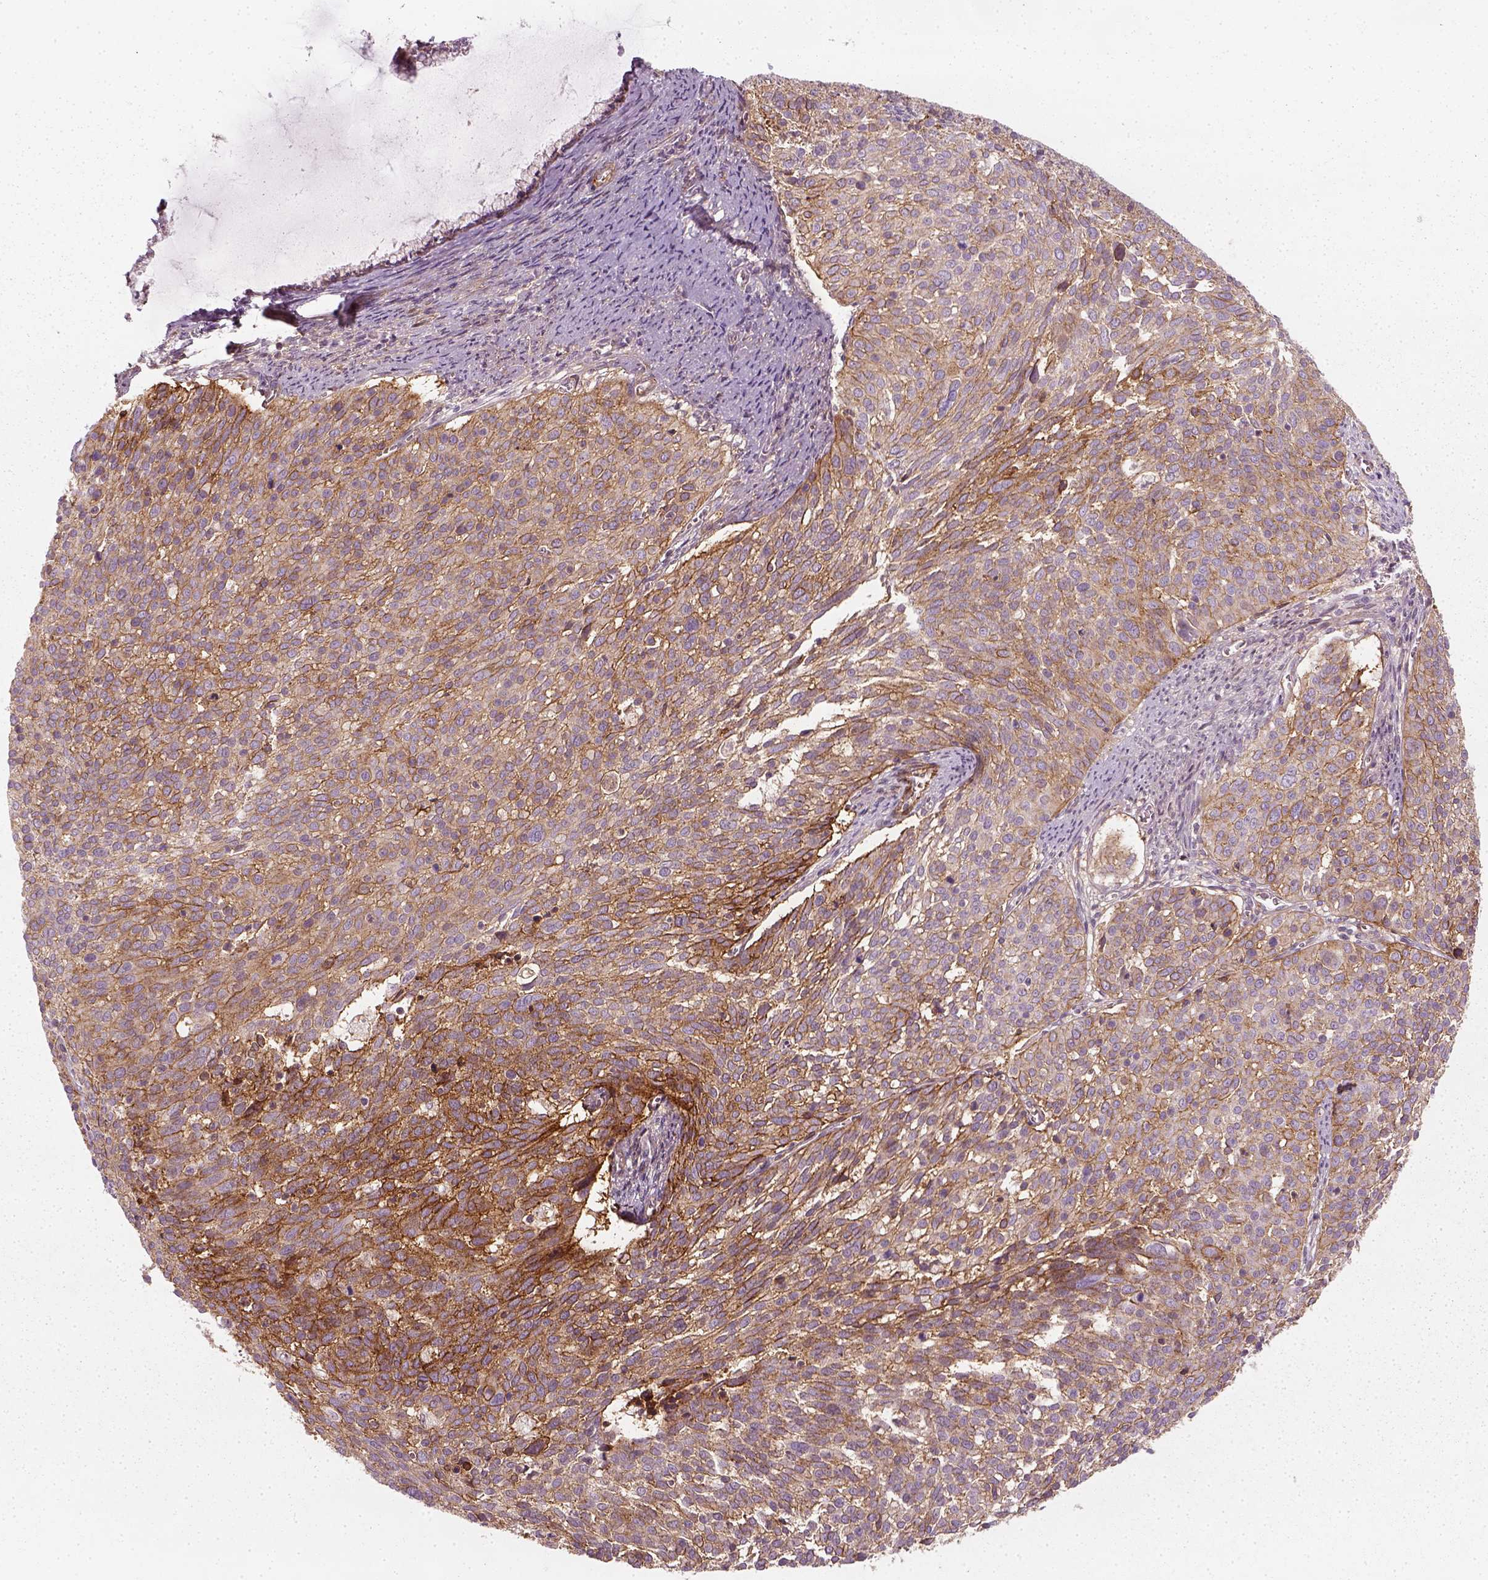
{"staining": {"intensity": "moderate", "quantity": ">75%", "location": "cytoplasmic/membranous"}, "tissue": "cervical cancer", "cell_type": "Tumor cells", "image_type": "cancer", "snomed": [{"axis": "morphology", "description": "Squamous cell carcinoma, NOS"}, {"axis": "topography", "description": "Cervix"}], "caption": "Squamous cell carcinoma (cervical) stained with IHC exhibits moderate cytoplasmic/membranous expression in approximately >75% of tumor cells. (DAB IHC with brightfield microscopy, high magnification).", "gene": "NPTN", "patient": {"sex": "female", "age": 39}}